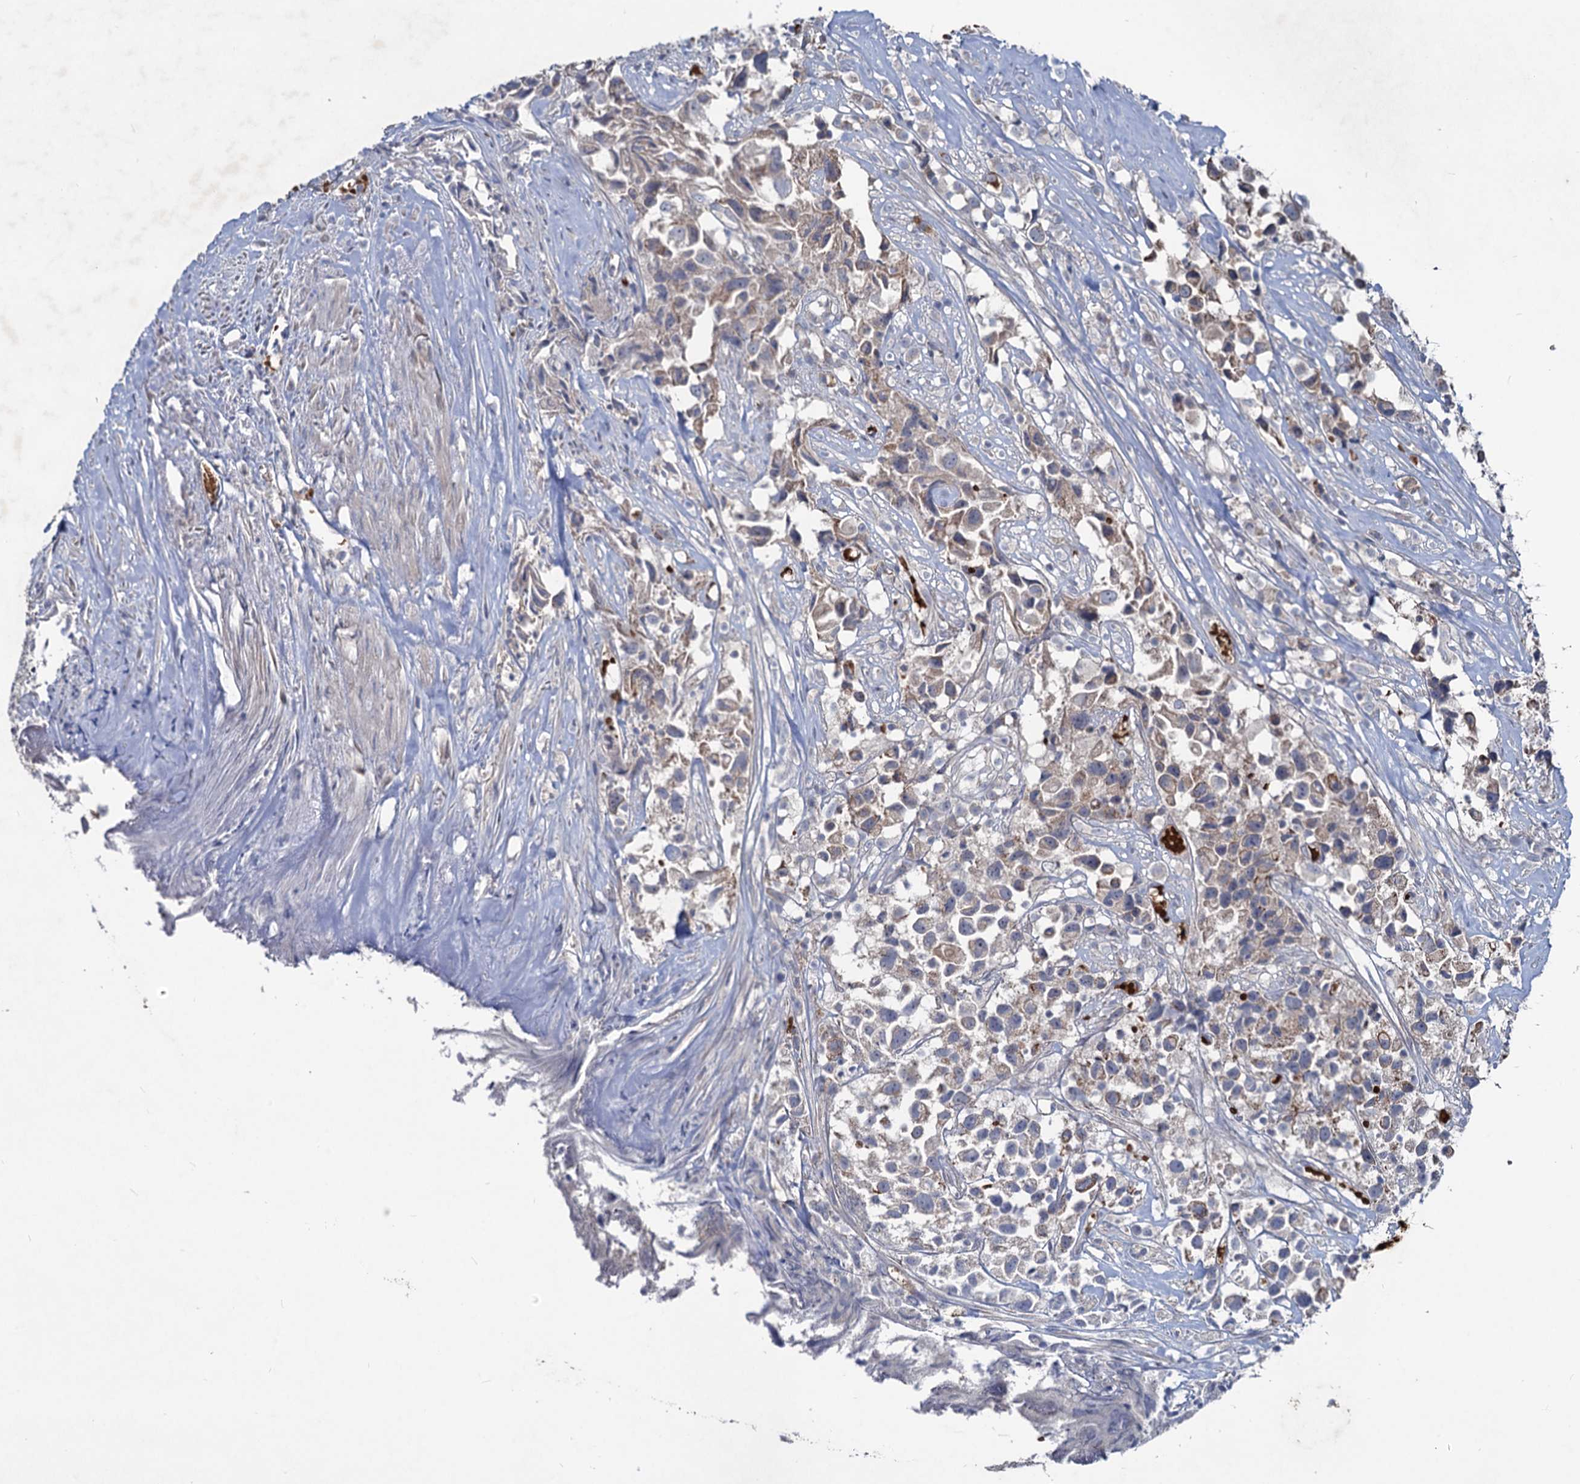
{"staining": {"intensity": "weak", "quantity": "<25%", "location": "cytoplasmic/membranous"}, "tissue": "urothelial cancer", "cell_type": "Tumor cells", "image_type": "cancer", "snomed": [{"axis": "morphology", "description": "Urothelial carcinoma, High grade"}, {"axis": "topography", "description": "Urinary bladder"}], "caption": "Immunohistochemistry photomicrograph of neoplastic tissue: urothelial carcinoma (high-grade) stained with DAB exhibits no significant protein staining in tumor cells.", "gene": "RNF6", "patient": {"sex": "female", "age": 75}}